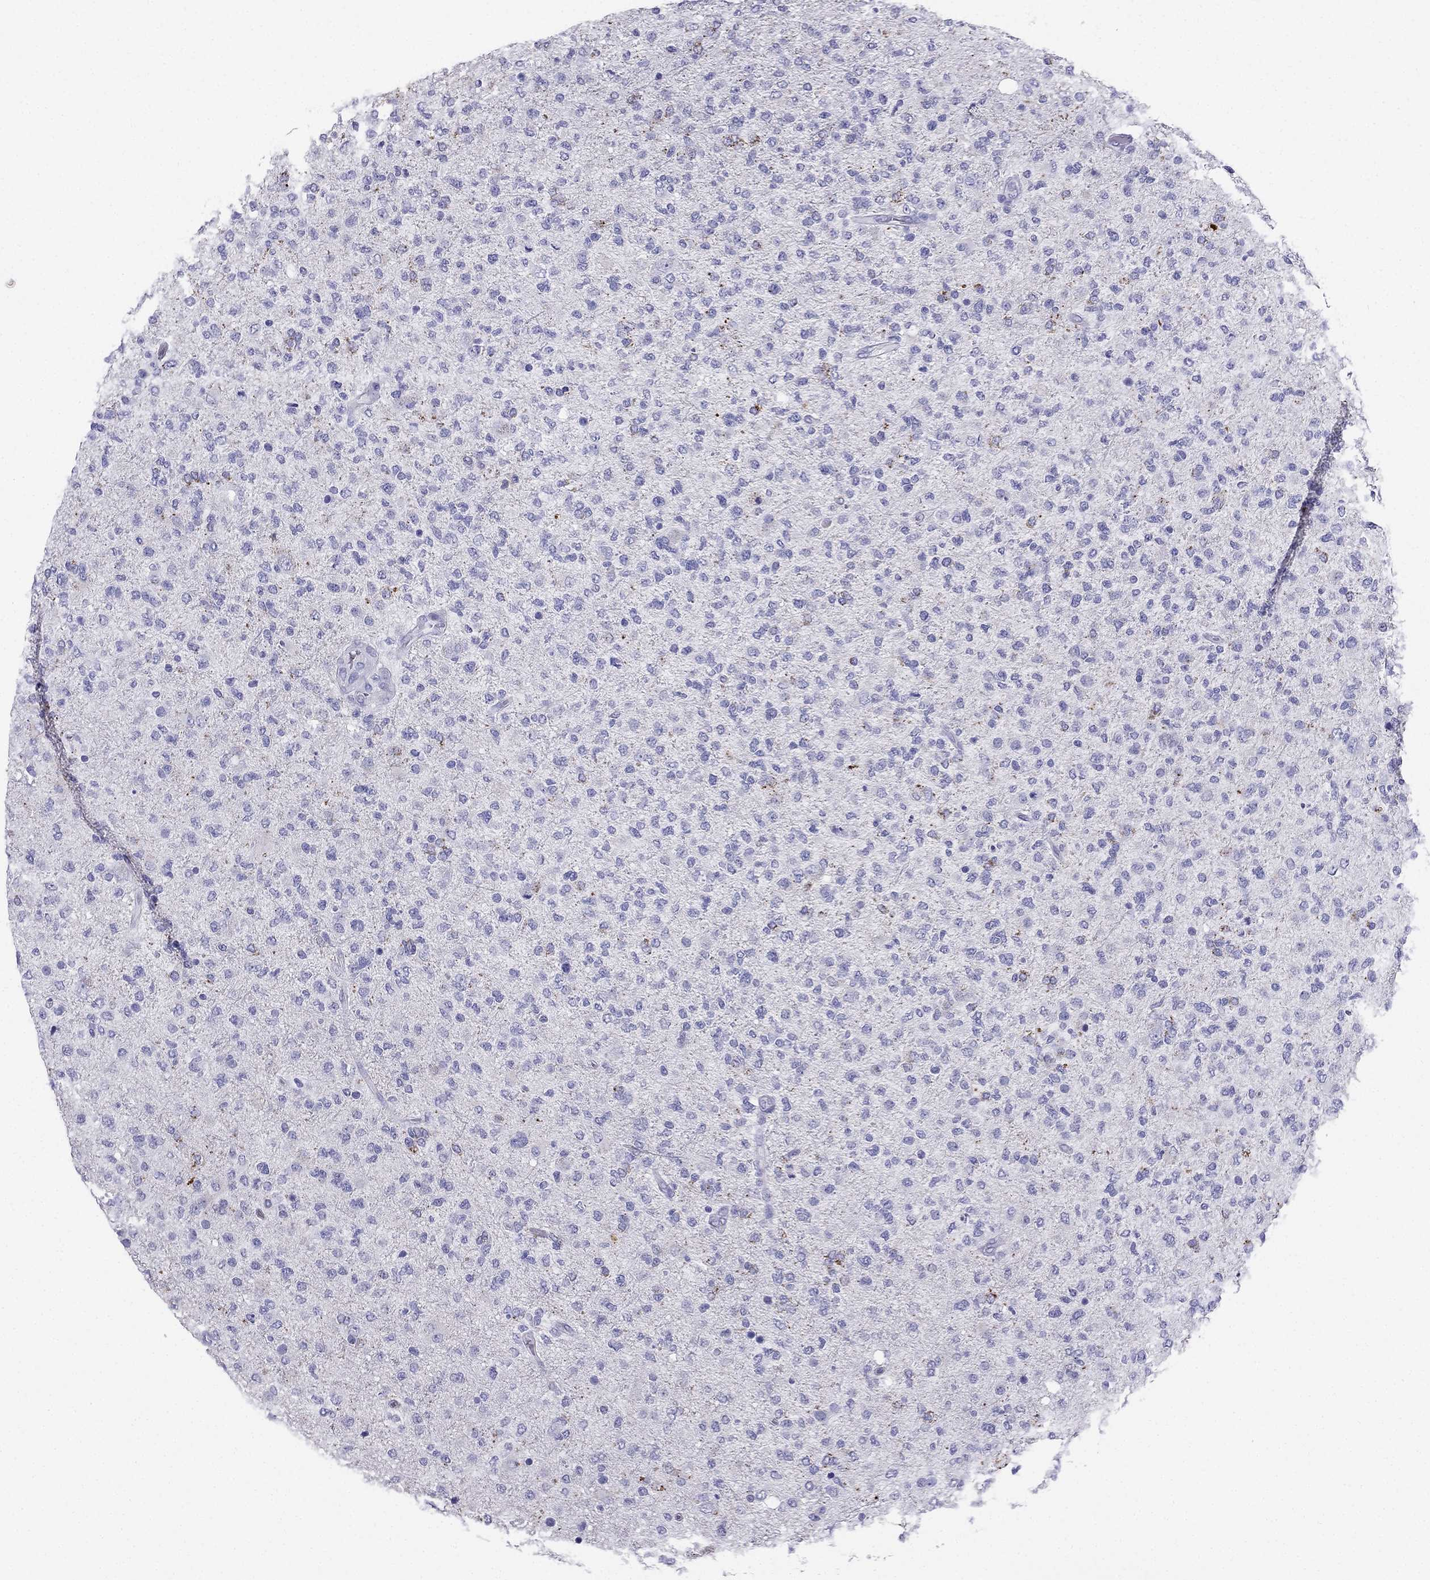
{"staining": {"intensity": "negative", "quantity": "none", "location": "none"}, "tissue": "glioma", "cell_type": "Tumor cells", "image_type": "cancer", "snomed": [{"axis": "morphology", "description": "Glioma, malignant, High grade"}, {"axis": "topography", "description": "Cerebral cortex"}], "caption": "Immunohistochemical staining of malignant glioma (high-grade) demonstrates no significant positivity in tumor cells. (DAB (3,3'-diaminobenzidine) immunohistochemistry (IHC), high magnification).", "gene": "PTH", "patient": {"sex": "male", "age": 70}}